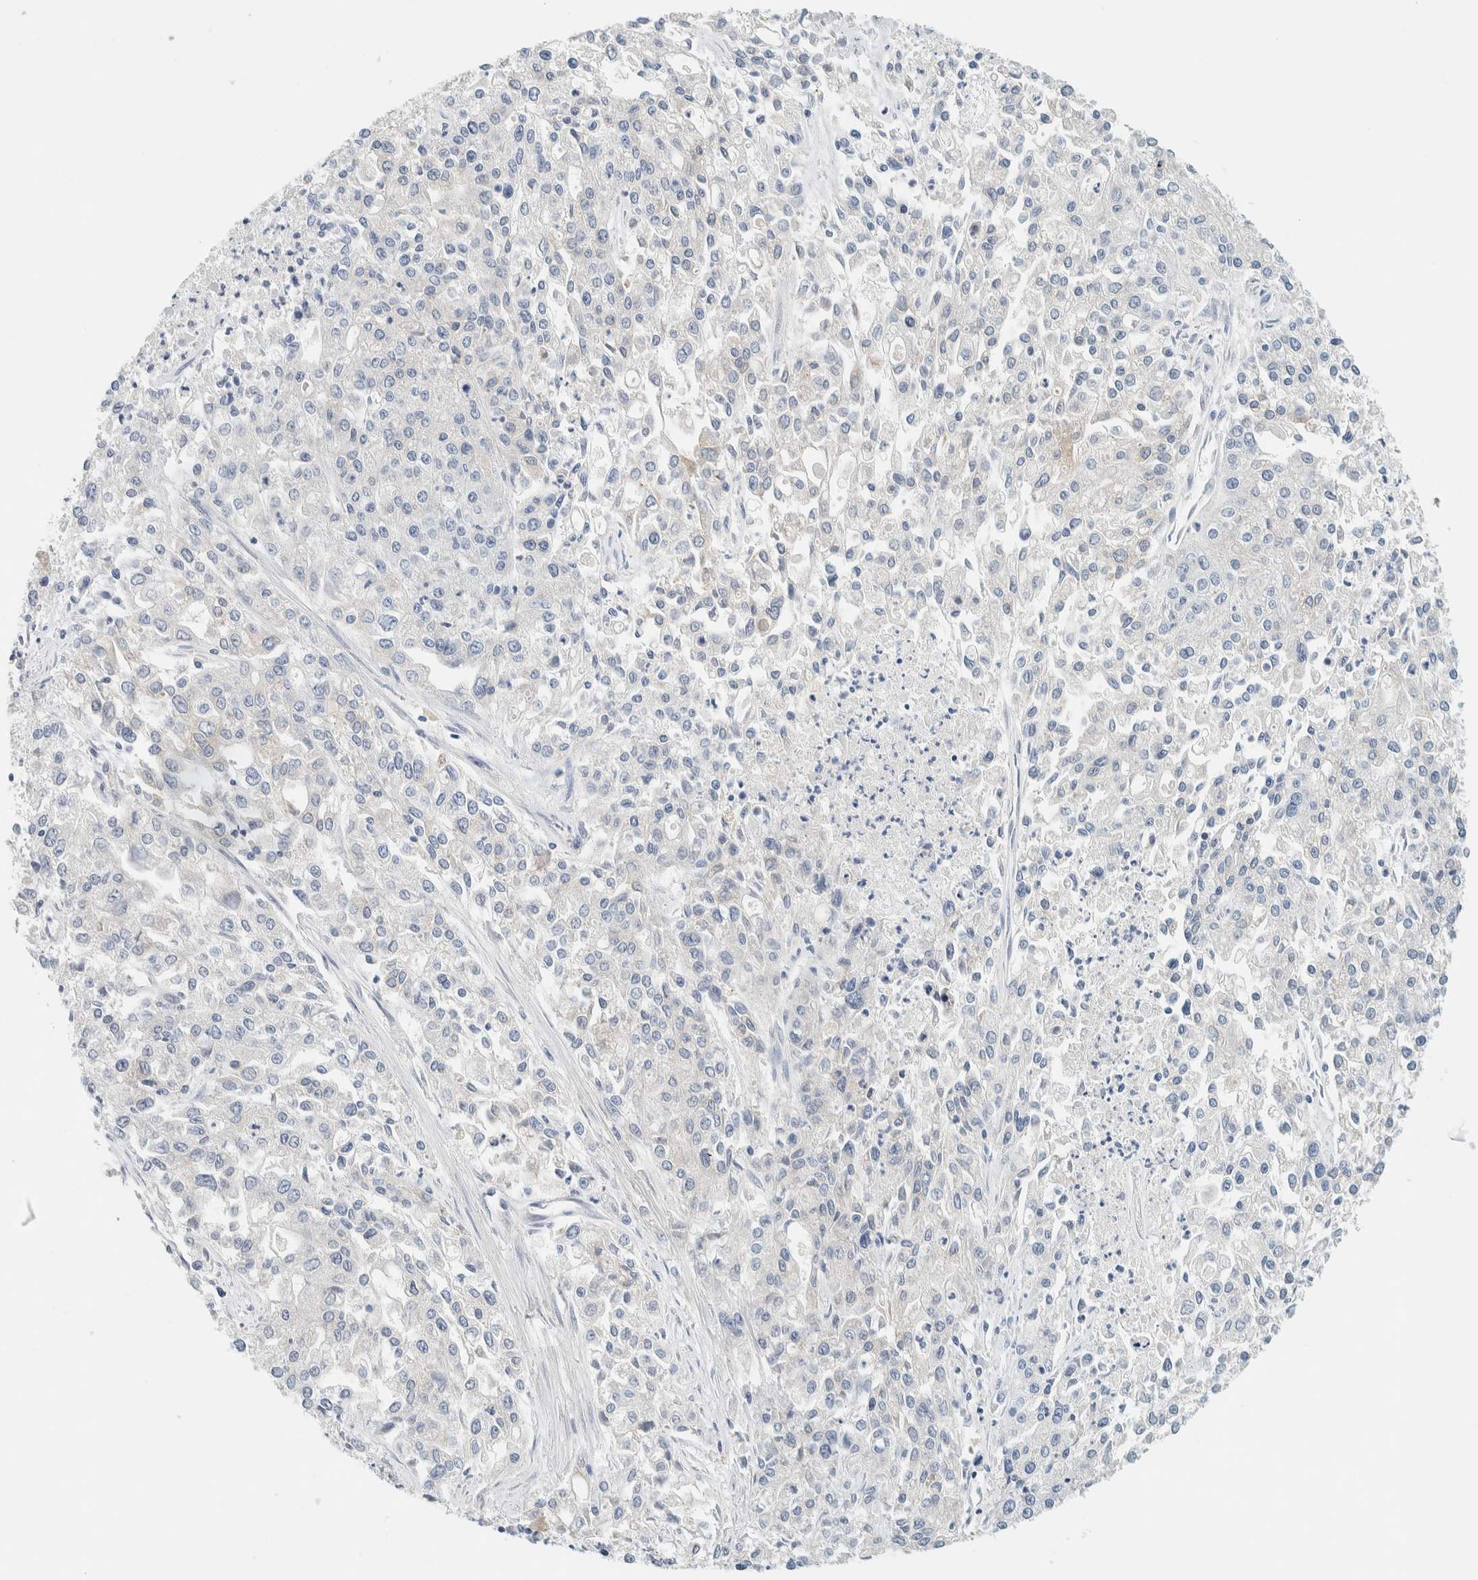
{"staining": {"intensity": "negative", "quantity": "none", "location": "none"}, "tissue": "endometrial cancer", "cell_type": "Tumor cells", "image_type": "cancer", "snomed": [{"axis": "morphology", "description": "Adenocarcinoma, NOS"}, {"axis": "topography", "description": "Endometrium"}], "caption": "This is an IHC micrograph of human endometrial cancer (adenocarcinoma). There is no expression in tumor cells.", "gene": "SUMF2", "patient": {"sex": "female", "age": 49}}